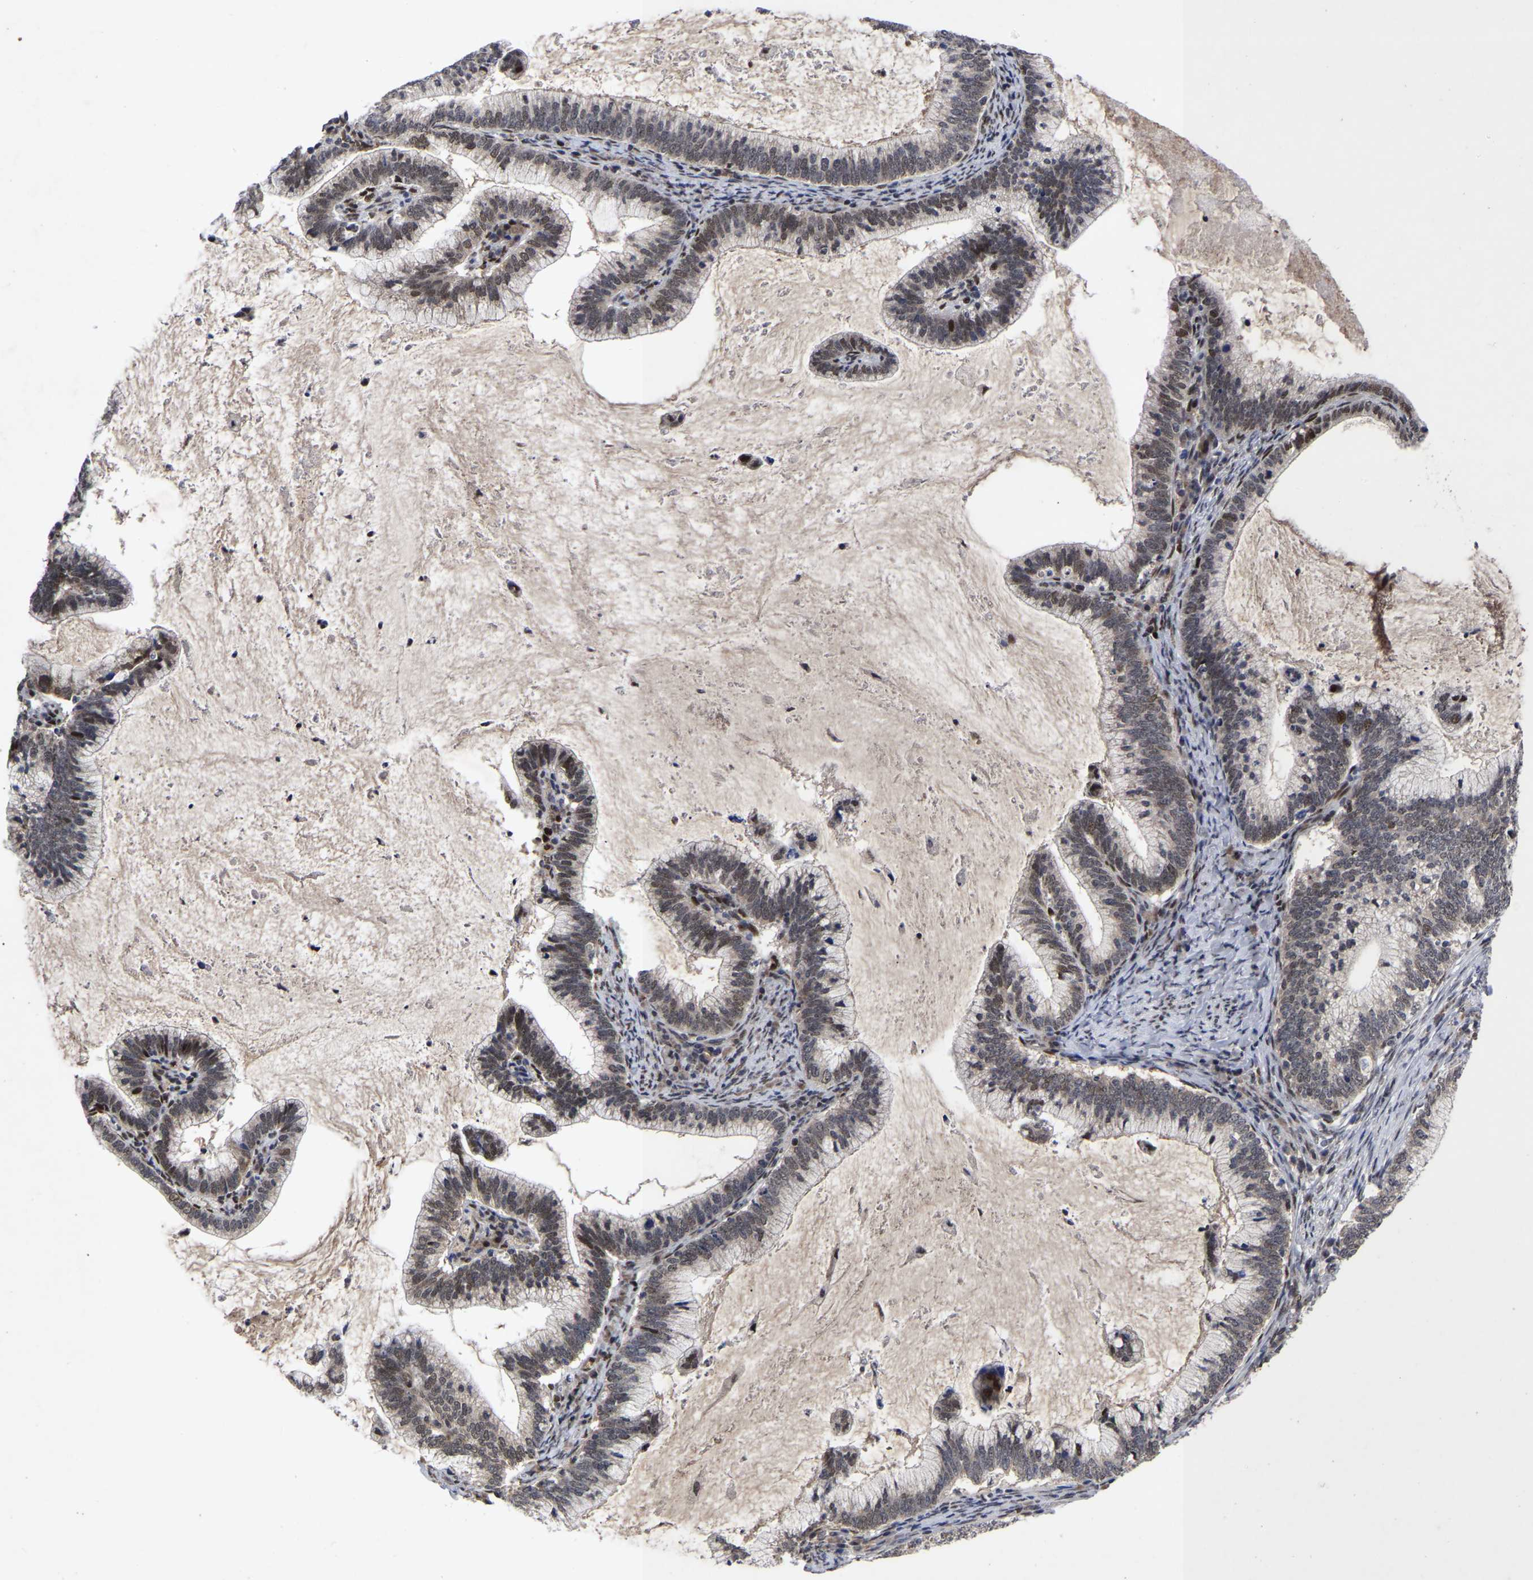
{"staining": {"intensity": "weak", "quantity": "25%-75%", "location": "nuclear"}, "tissue": "cervical cancer", "cell_type": "Tumor cells", "image_type": "cancer", "snomed": [{"axis": "morphology", "description": "Adenocarcinoma, NOS"}, {"axis": "topography", "description": "Cervix"}], "caption": "Immunohistochemistry (IHC) photomicrograph of neoplastic tissue: adenocarcinoma (cervical) stained using immunohistochemistry (IHC) shows low levels of weak protein expression localized specifically in the nuclear of tumor cells, appearing as a nuclear brown color.", "gene": "JUNB", "patient": {"sex": "female", "age": 36}}